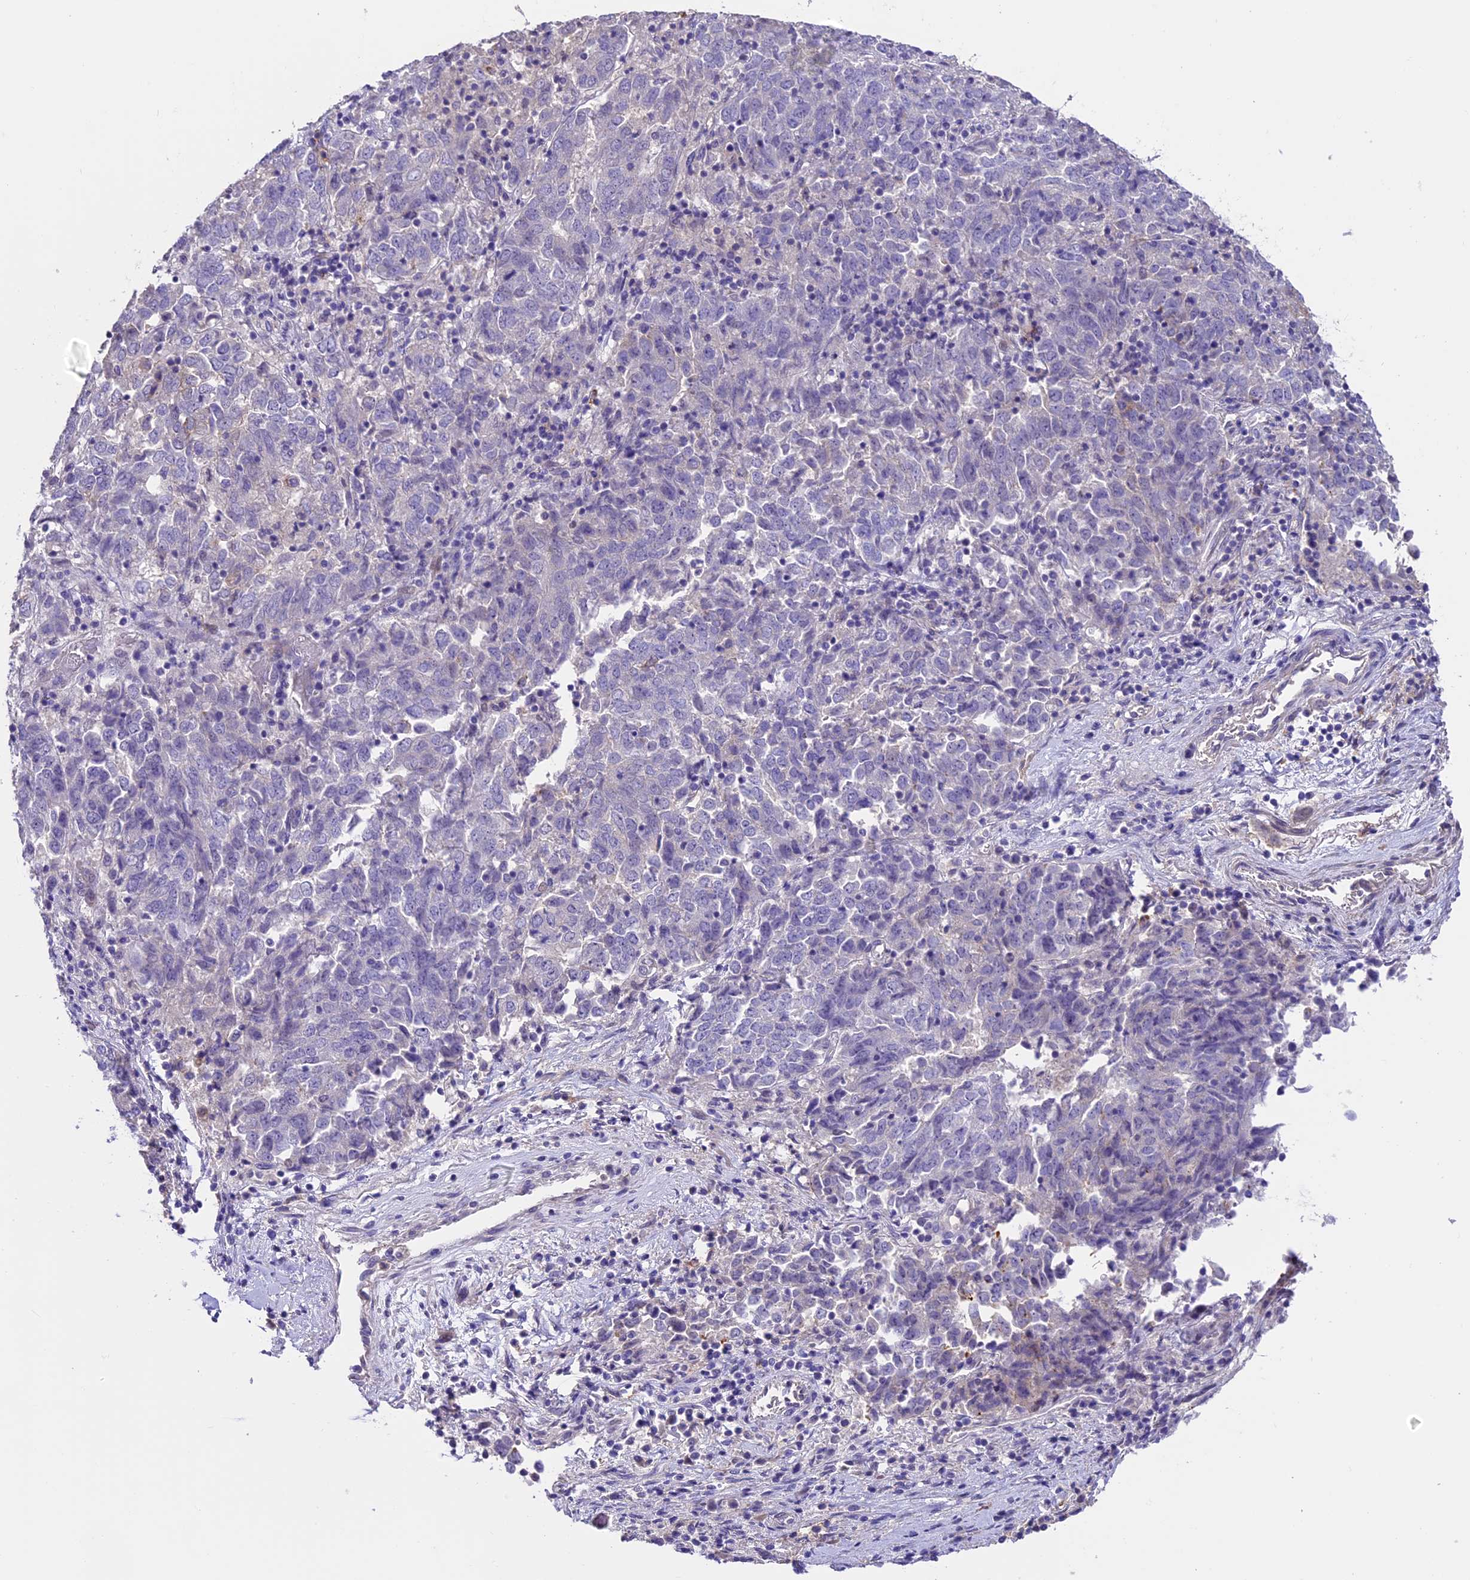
{"staining": {"intensity": "negative", "quantity": "none", "location": "none"}, "tissue": "endometrial cancer", "cell_type": "Tumor cells", "image_type": "cancer", "snomed": [{"axis": "morphology", "description": "Adenocarcinoma, NOS"}, {"axis": "topography", "description": "Endometrium"}], "caption": "The micrograph shows no significant positivity in tumor cells of adenocarcinoma (endometrial). (DAB immunohistochemistry (IHC), high magnification).", "gene": "NOD2", "patient": {"sex": "female", "age": 80}}